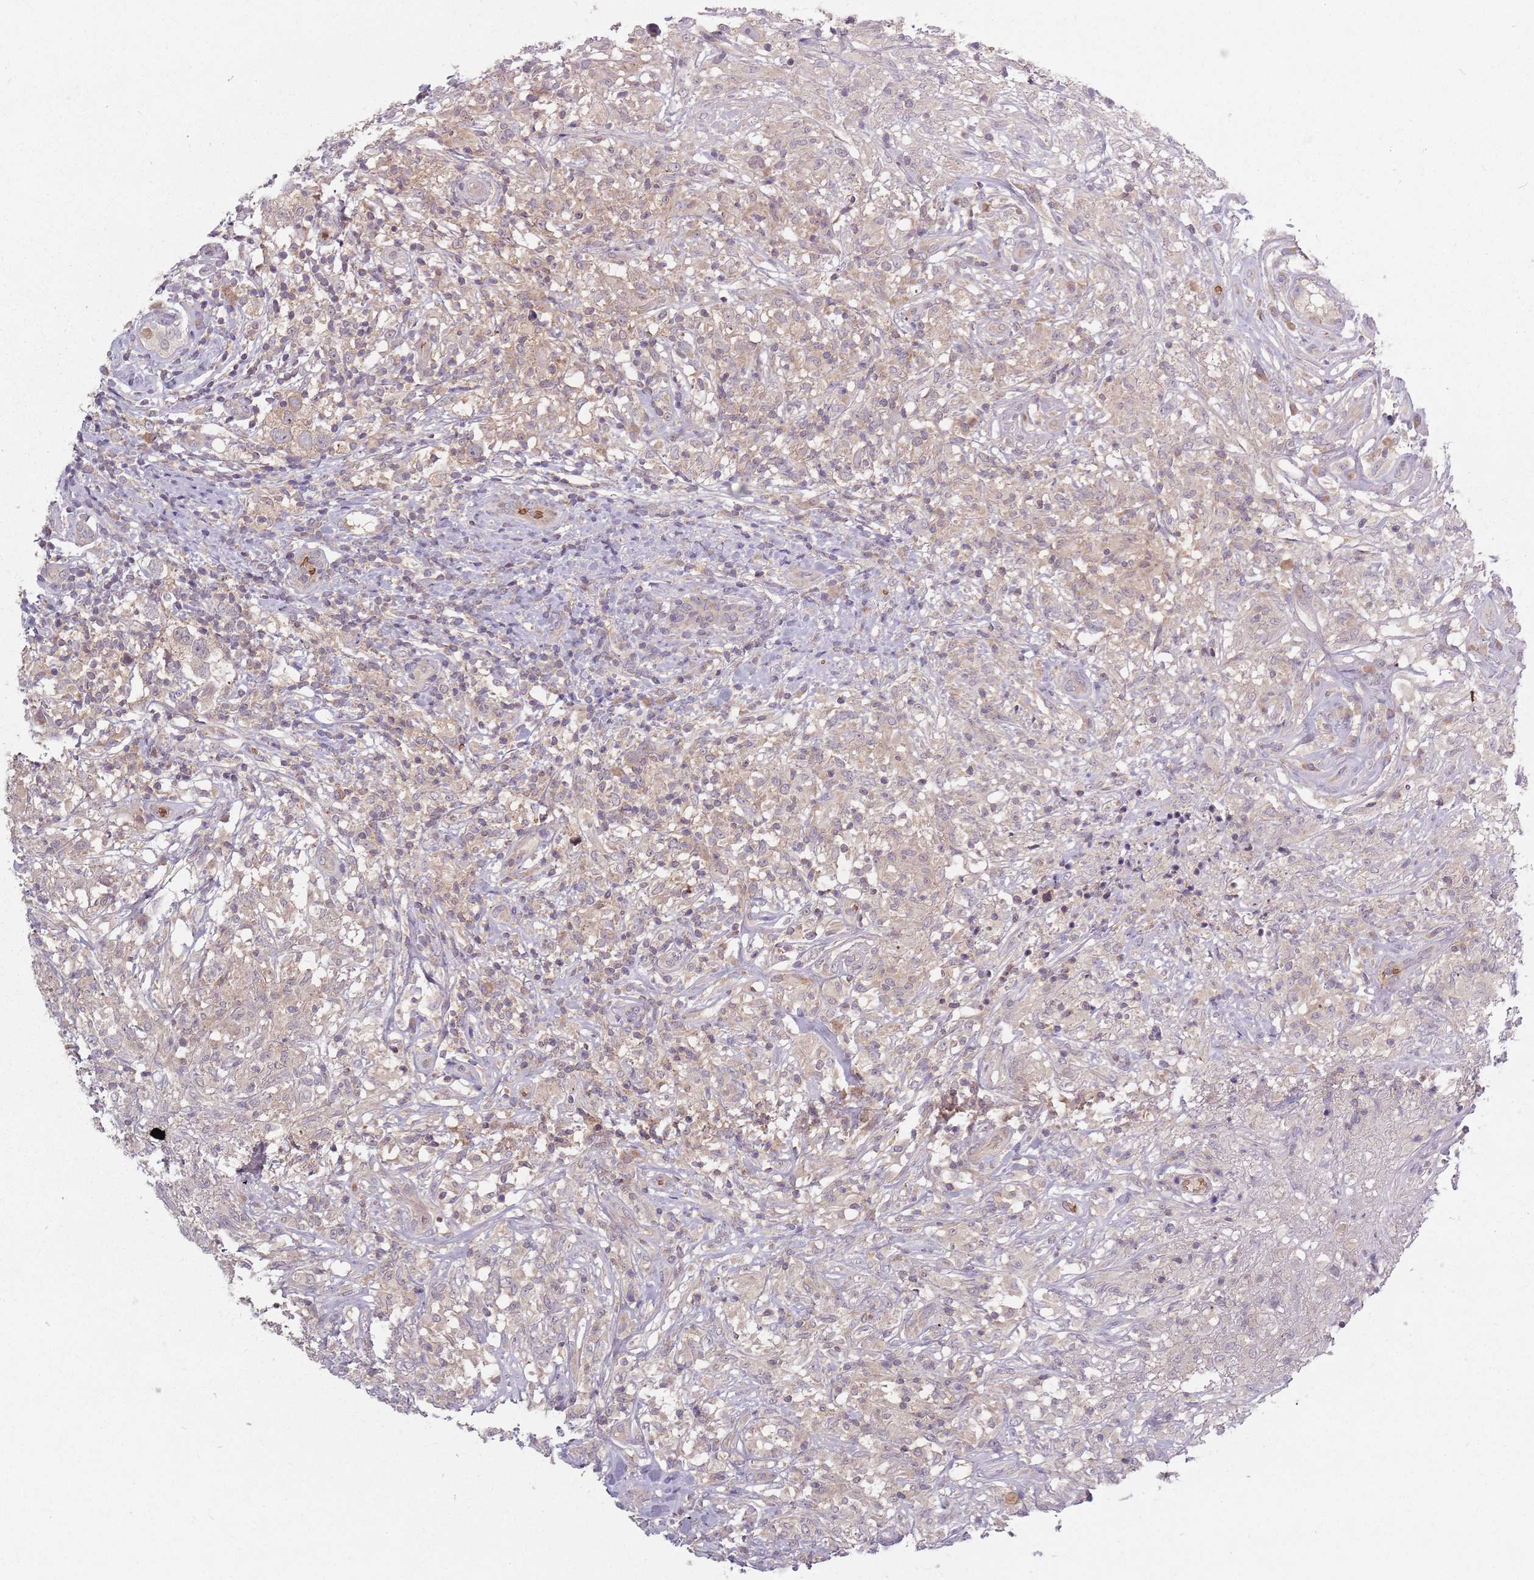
{"staining": {"intensity": "weak", "quantity": "<25%", "location": "cytoplasmic/membranous"}, "tissue": "testis cancer", "cell_type": "Tumor cells", "image_type": "cancer", "snomed": [{"axis": "morphology", "description": "Seminoma, NOS"}, {"axis": "topography", "description": "Testis"}], "caption": "High power microscopy histopathology image of an immunohistochemistry micrograph of testis cancer, revealing no significant expression in tumor cells.", "gene": "ASB13", "patient": {"sex": "male", "age": 49}}